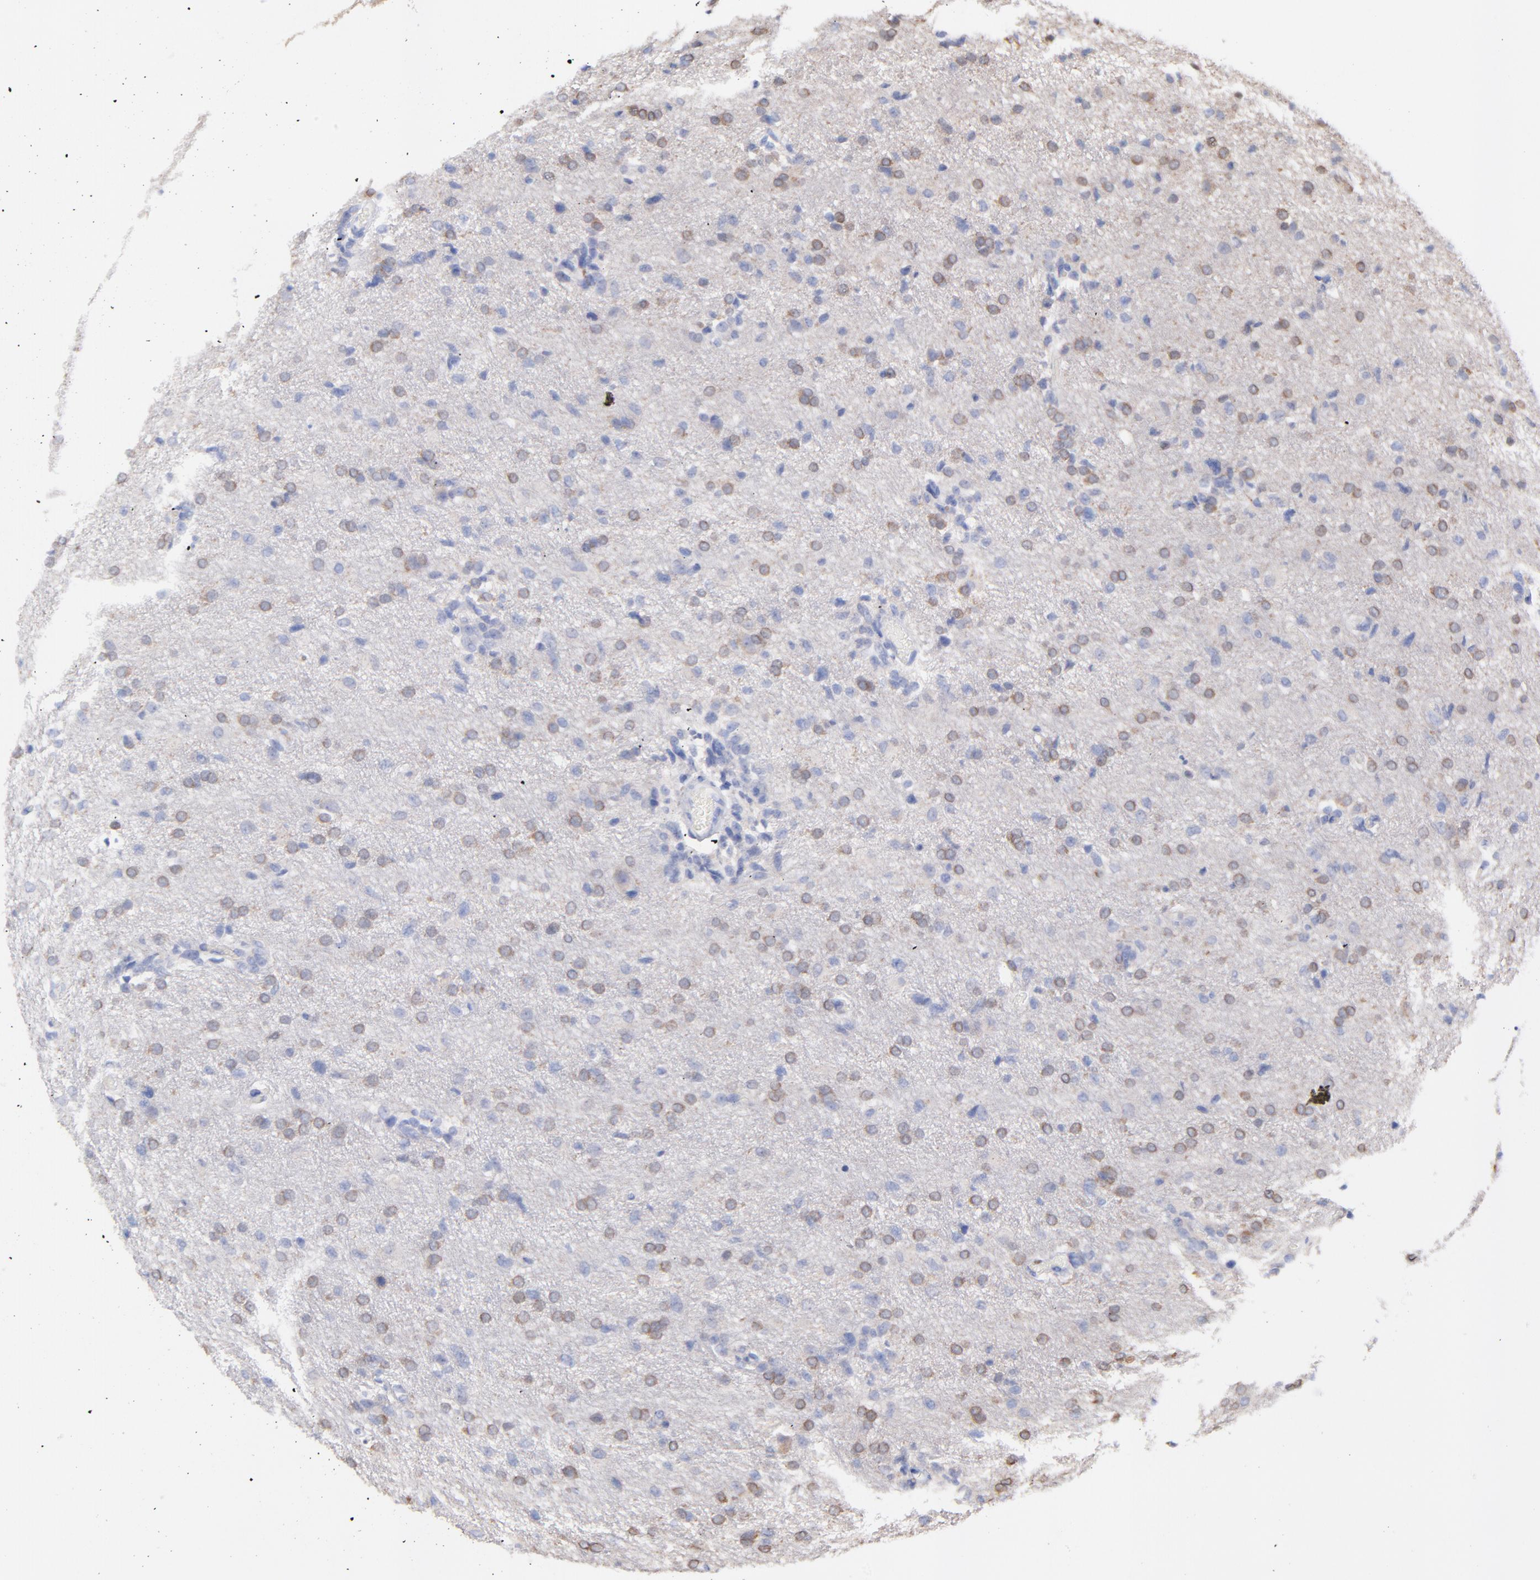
{"staining": {"intensity": "weak", "quantity": "25%-75%", "location": "cytoplasmic/membranous"}, "tissue": "glioma", "cell_type": "Tumor cells", "image_type": "cancer", "snomed": [{"axis": "morphology", "description": "Glioma, malignant, High grade"}, {"axis": "topography", "description": "Brain"}], "caption": "Human glioma stained with a brown dye reveals weak cytoplasmic/membranous positive staining in about 25%-75% of tumor cells.", "gene": "CFAP57", "patient": {"sex": "male", "age": 68}}